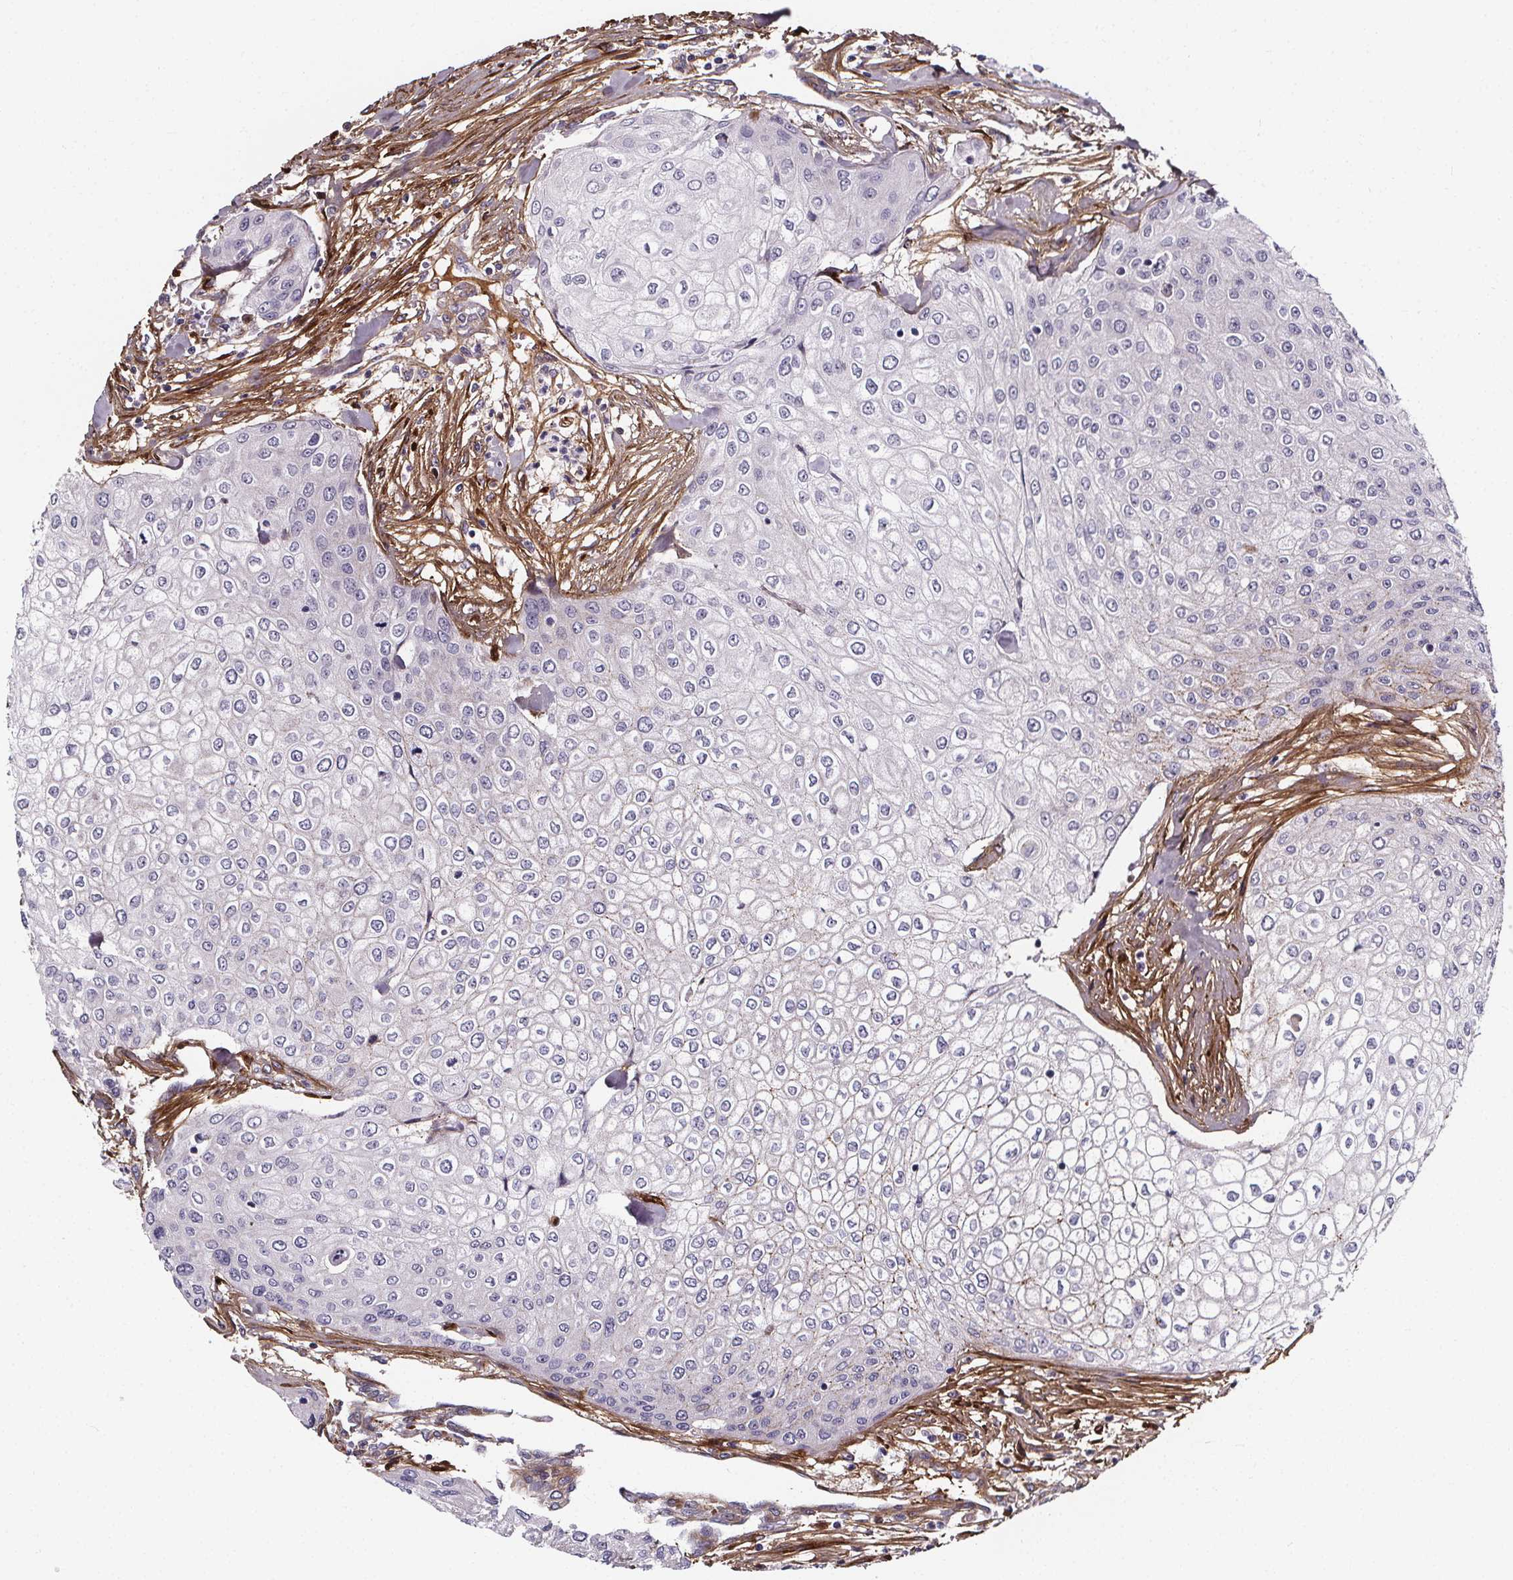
{"staining": {"intensity": "negative", "quantity": "none", "location": "none"}, "tissue": "urothelial cancer", "cell_type": "Tumor cells", "image_type": "cancer", "snomed": [{"axis": "morphology", "description": "Urothelial carcinoma, High grade"}, {"axis": "topography", "description": "Urinary bladder"}], "caption": "Tumor cells are negative for protein expression in human urothelial cancer.", "gene": "AEBP1", "patient": {"sex": "male", "age": 62}}